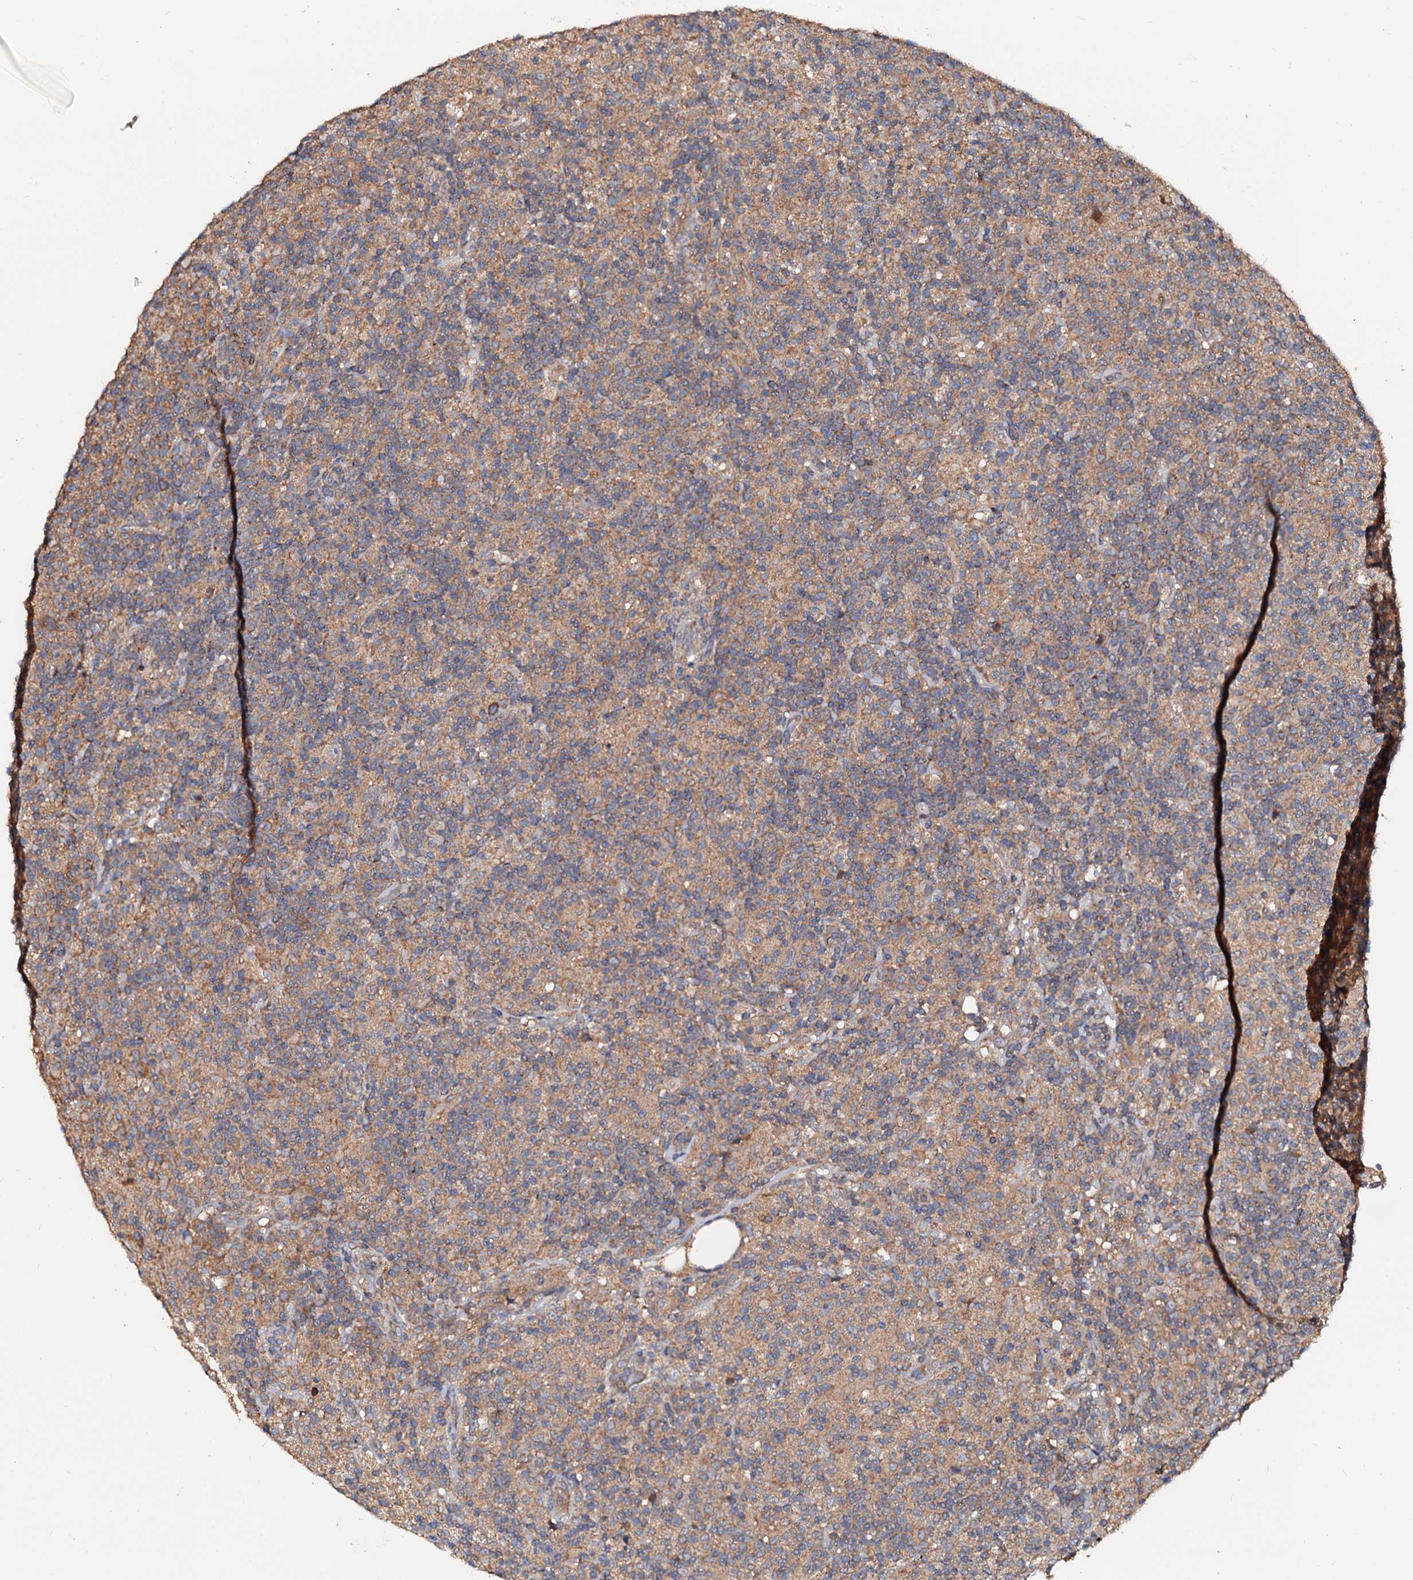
{"staining": {"intensity": "weak", "quantity": ">75%", "location": "cytoplasmic/membranous"}, "tissue": "lymphoma", "cell_type": "Tumor cells", "image_type": "cancer", "snomed": [{"axis": "morphology", "description": "Hodgkin's disease, NOS"}, {"axis": "topography", "description": "Lymph node"}], "caption": "Hodgkin's disease was stained to show a protein in brown. There is low levels of weak cytoplasmic/membranous staining in about >75% of tumor cells. (DAB (3,3'-diaminobenzidine) IHC with brightfield microscopy, high magnification).", "gene": "EXTL1", "patient": {"sex": "male", "age": 70}}